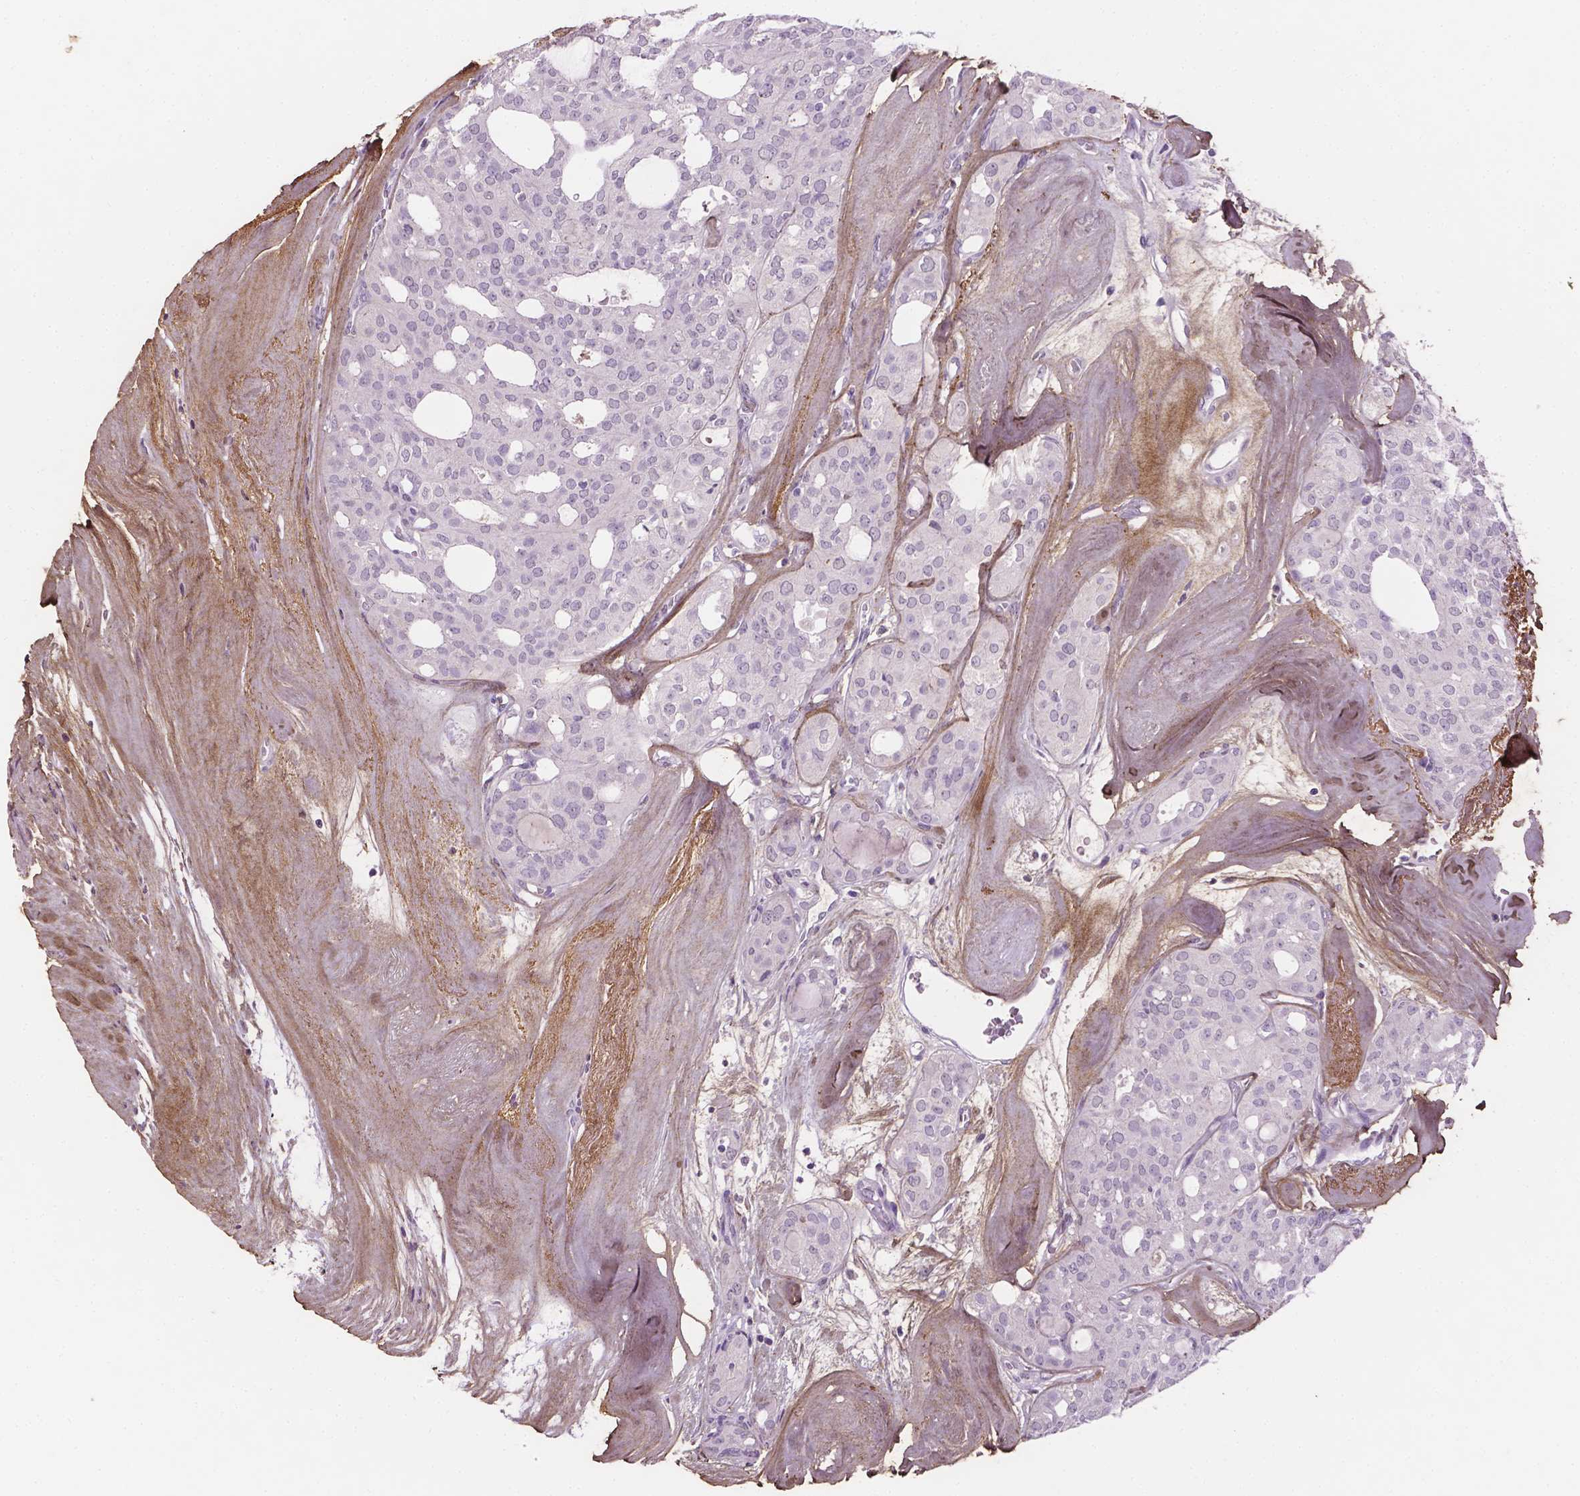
{"staining": {"intensity": "negative", "quantity": "none", "location": "none"}, "tissue": "thyroid cancer", "cell_type": "Tumor cells", "image_type": "cancer", "snomed": [{"axis": "morphology", "description": "Follicular adenoma carcinoma, NOS"}, {"axis": "topography", "description": "Thyroid gland"}], "caption": "This image is of thyroid follicular adenoma carcinoma stained with IHC to label a protein in brown with the nuclei are counter-stained blue. There is no staining in tumor cells.", "gene": "DLG2", "patient": {"sex": "male", "age": 75}}